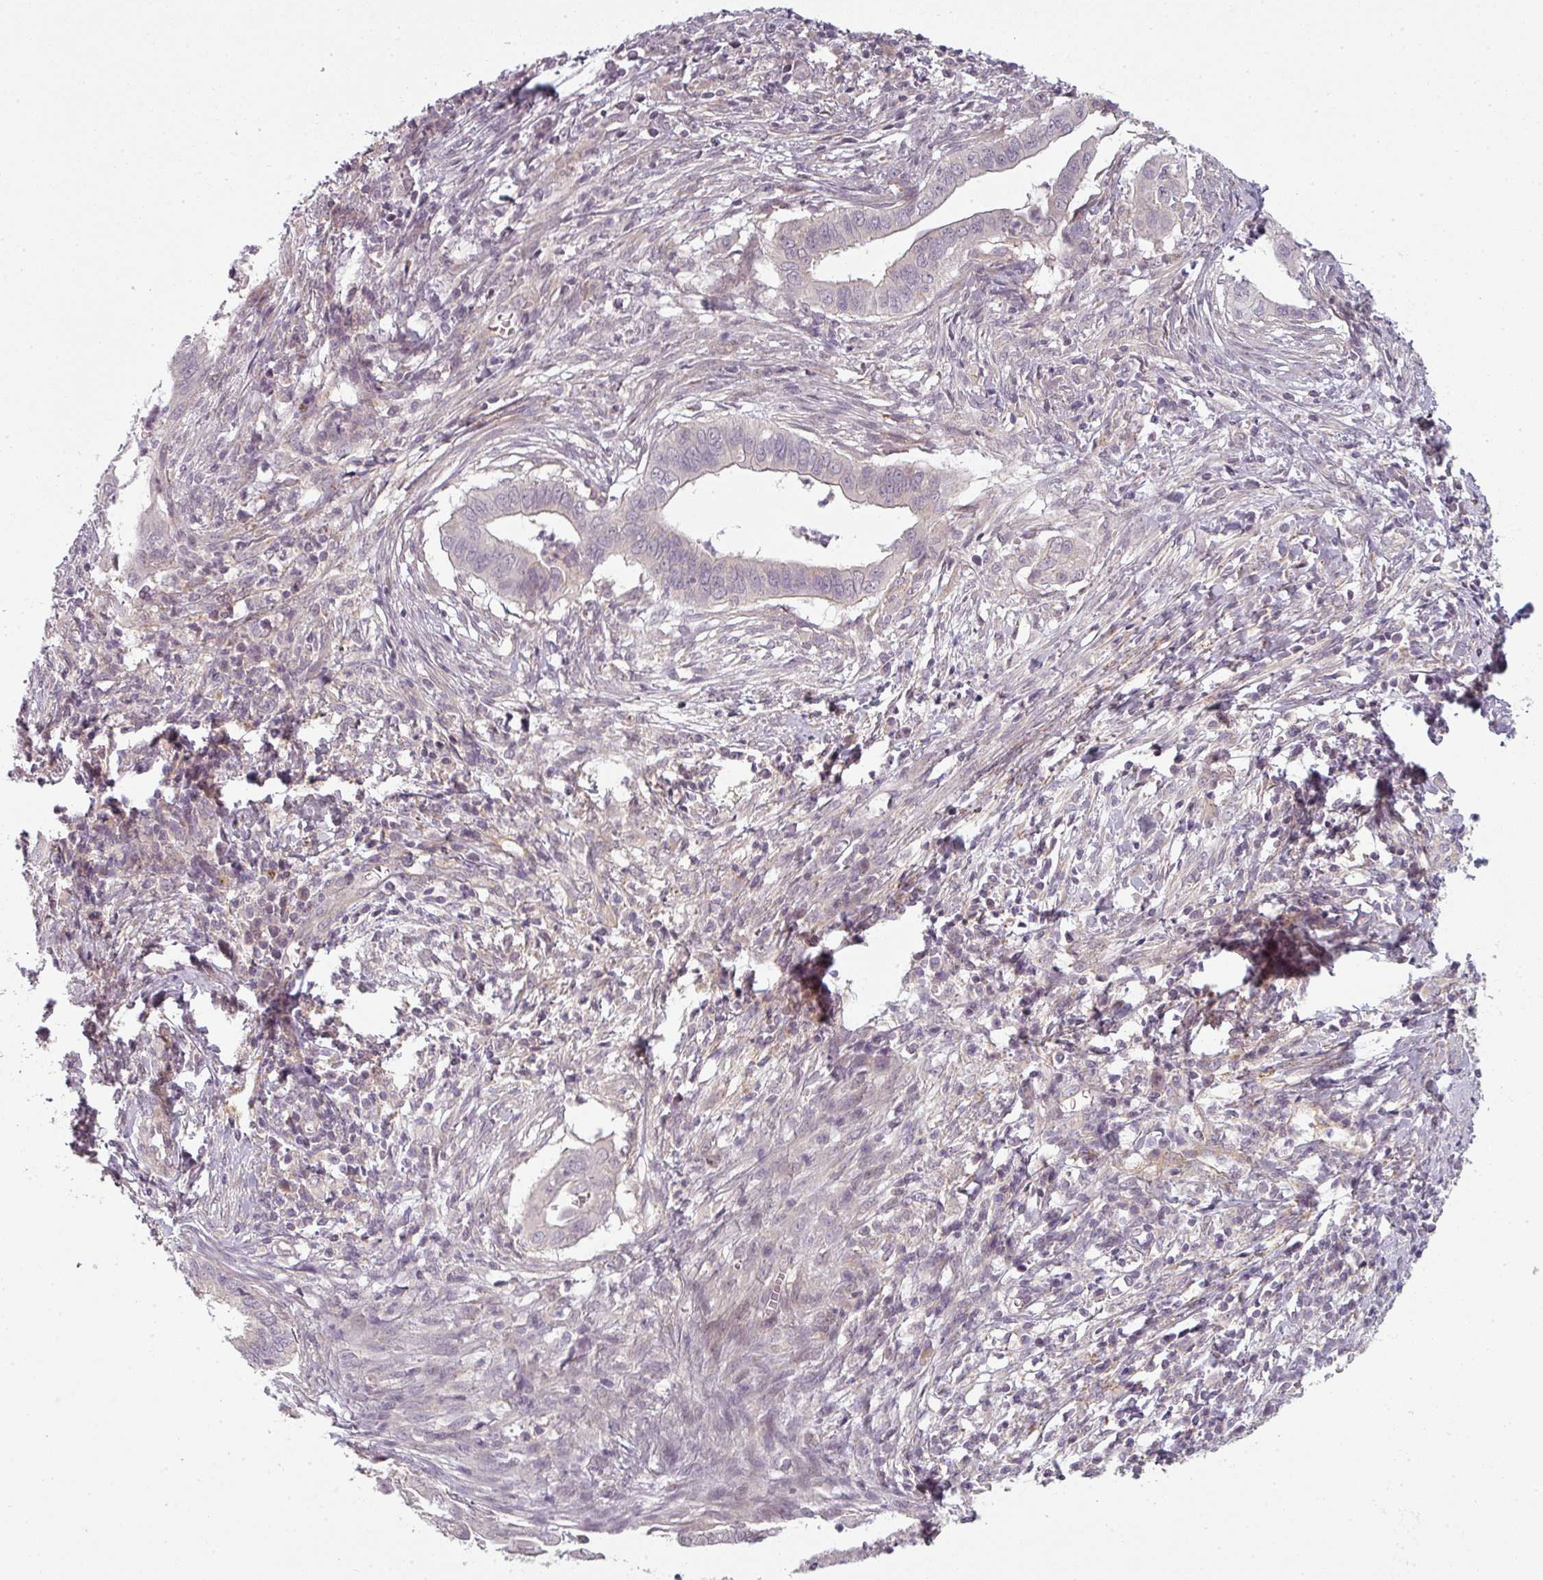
{"staining": {"intensity": "negative", "quantity": "none", "location": "none"}, "tissue": "cervical cancer", "cell_type": "Tumor cells", "image_type": "cancer", "snomed": [{"axis": "morphology", "description": "Adenocarcinoma, NOS"}, {"axis": "topography", "description": "Cervix"}], "caption": "A histopathology image of human adenocarcinoma (cervical) is negative for staining in tumor cells.", "gene": "SLC16A9", "patient": {"sex": "female", "age": 42}}